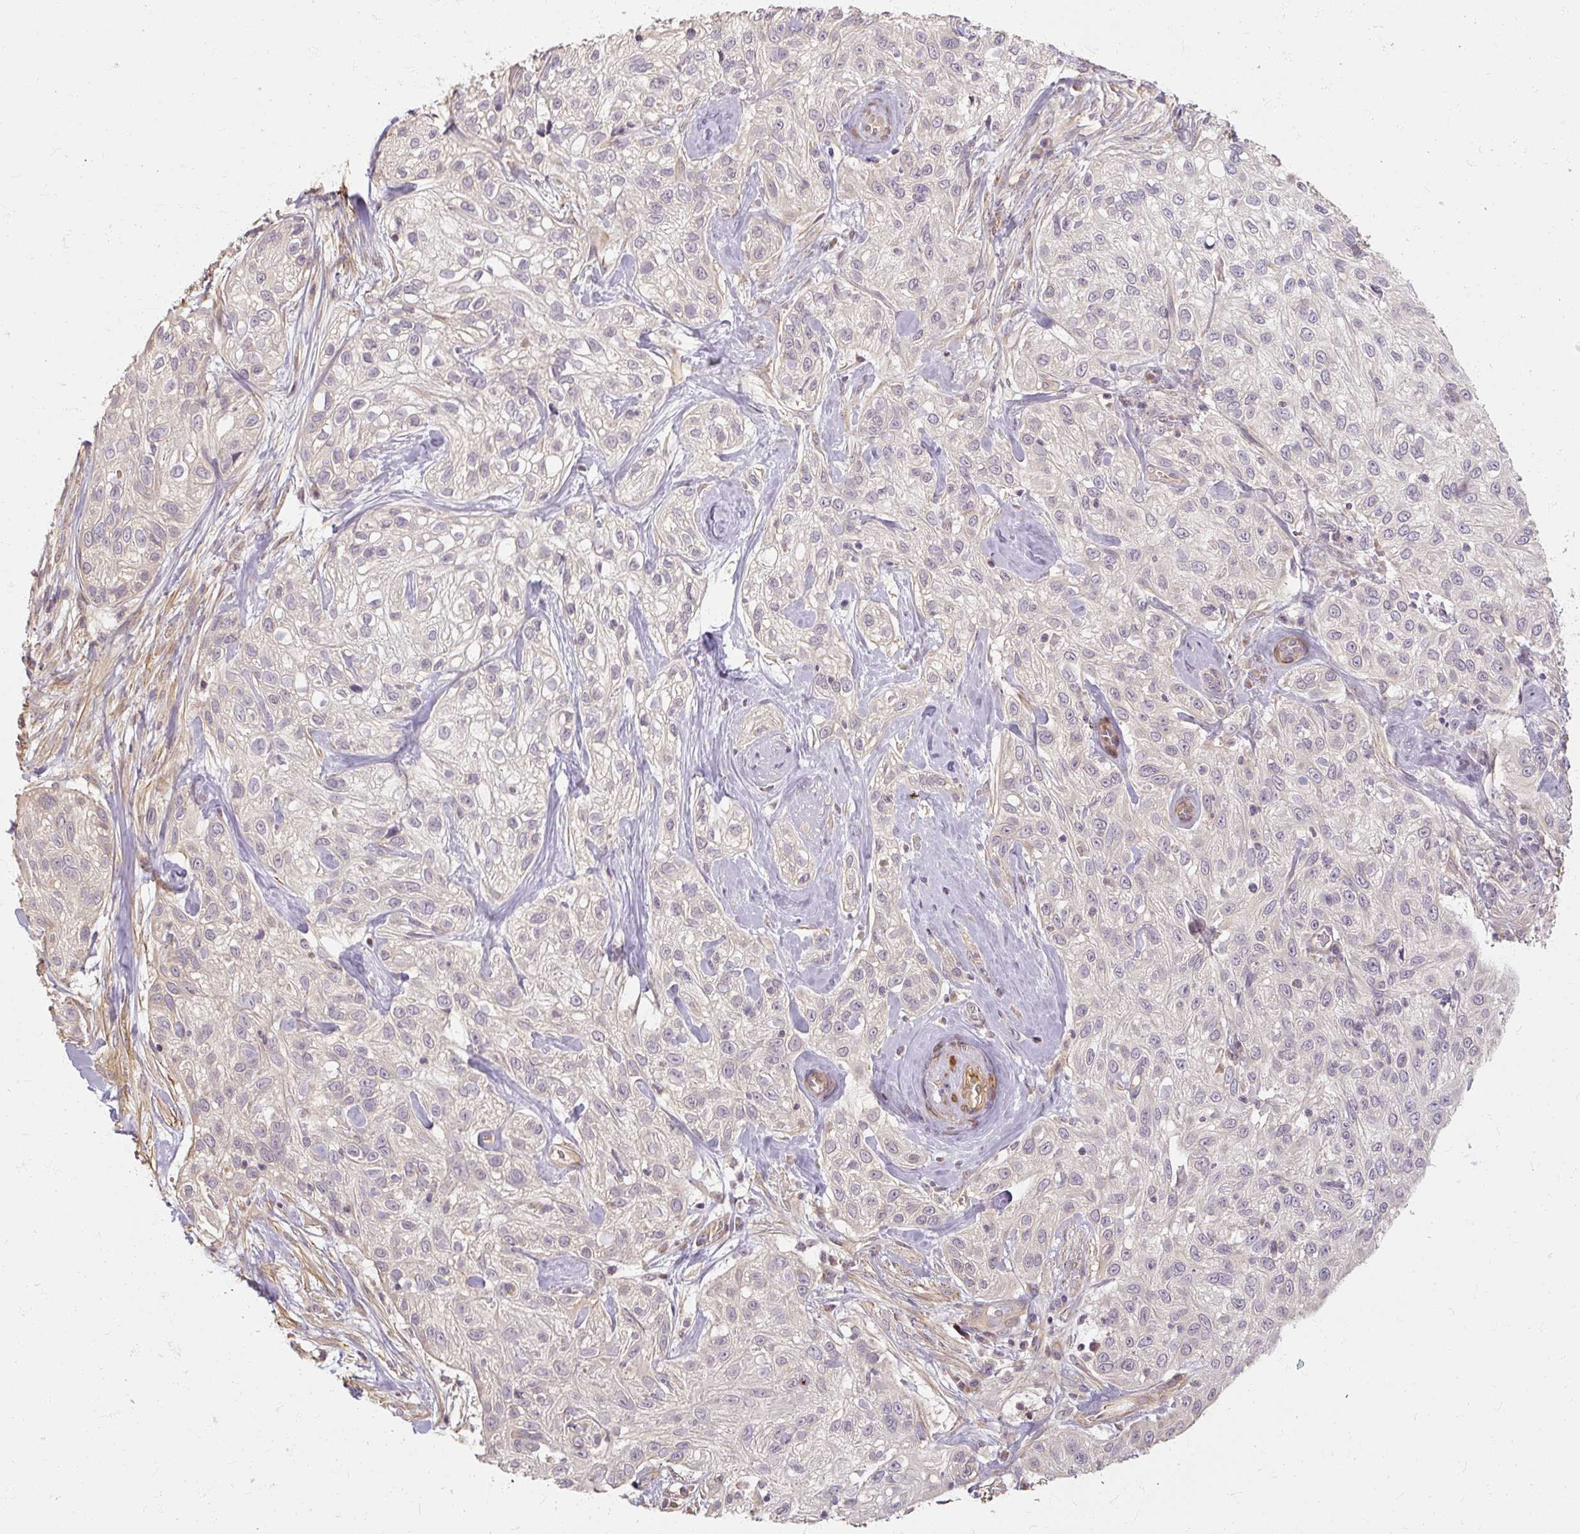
{"staining": {"intensity": "negative", "quantity": "none", "location": "none"}, "tissue": "skin cancer", "cell_type": "Tumor cells", "image_type": "cancer", "snomed": [{"axis": "morphology", "description": "Squamous cell carcinoma, NOS"}, {"axis": "topography", "description": "Skin"}], "caption": "IHC micrograph of squamous cell carcinoma (skin) stained for a protein (brown), which shows no positivity in tumor cells. (DAB IHC, high magnification).", "gene": "RB1CC1", "patient": {"sex": "male", "age": 82}}